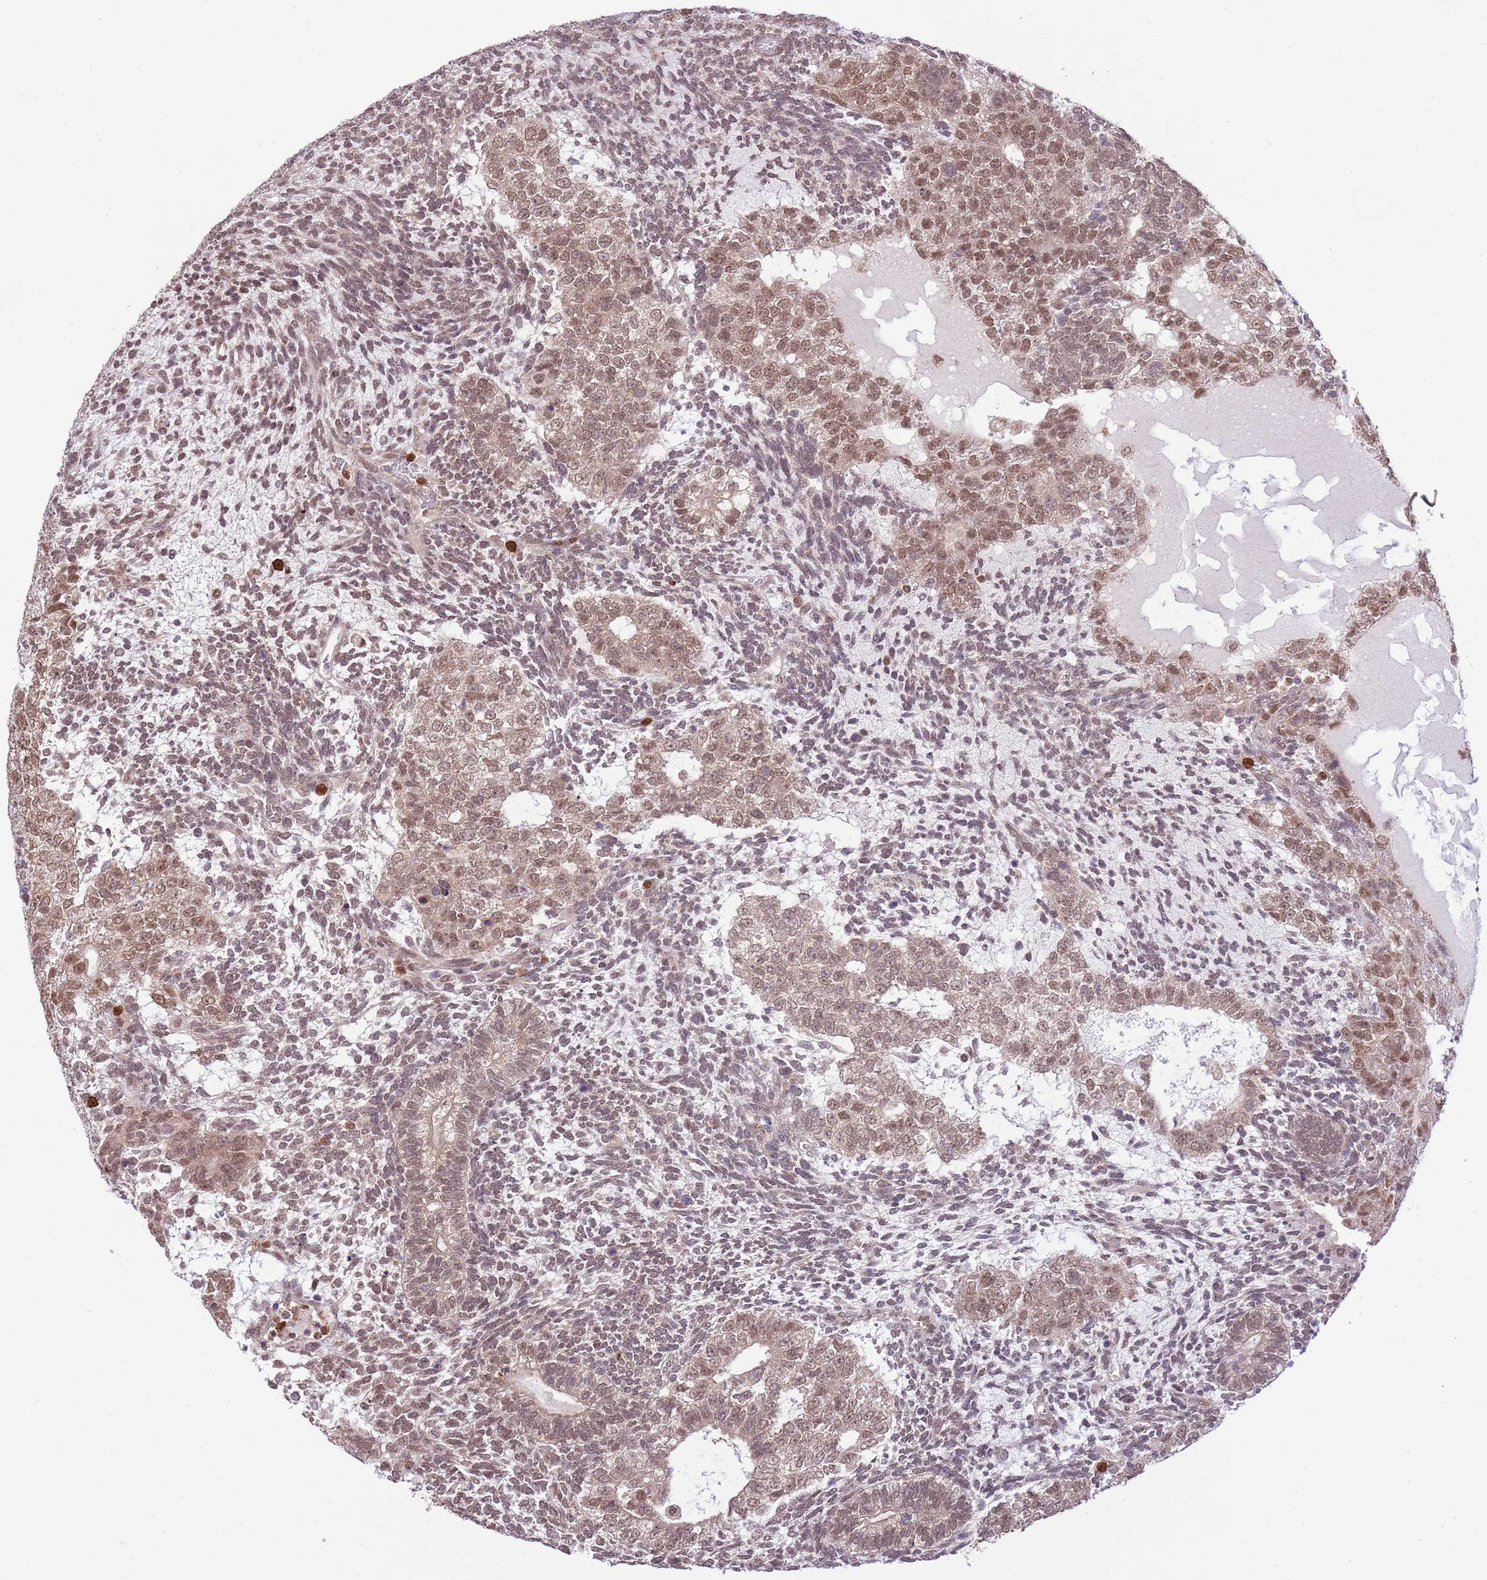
{"staining": {"intensity": "moderate", "quantity": ">75%", "location": "nuclear"}, "tissue": "testis cancer", "cell_type": "Tumor cells", "image_type": "cancer", "snomed": [{"axis": "morphology", "description": "Carcinoma, Embryonal, NOS"}, {"axis": "topography", "description": "Testis"}], "caption": "Brown immunohistochemical staining in embryonal carcinoma (testis) demonstrates moderate nuclear positivity in approximately >75% of tumor cells.", "gene": "AMIGO1", "patient": {"sex": "male", "age": 23}}